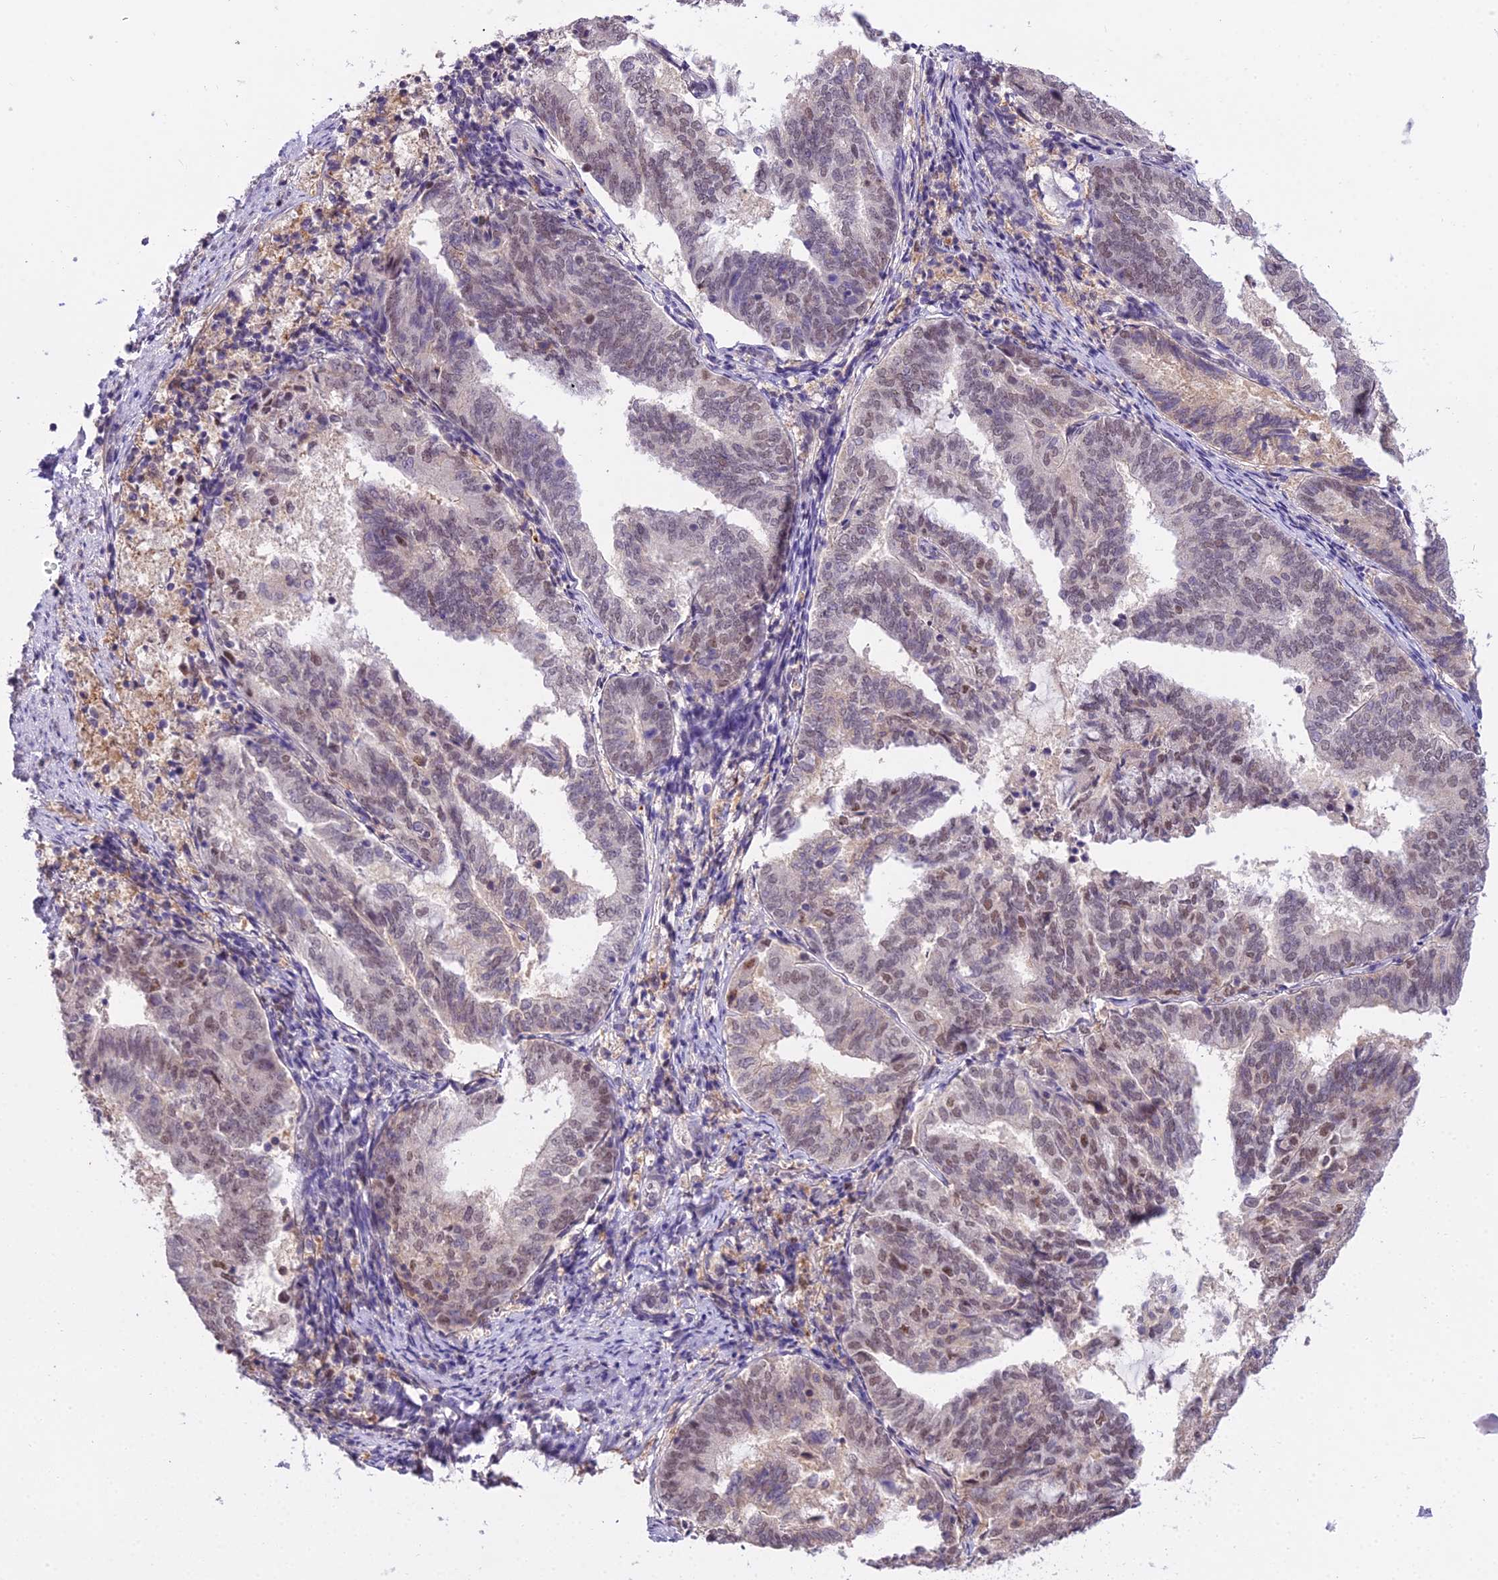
{"staining": {"intensity": "weak", "quantity": "25%-75%", "location": "nuclear"}, "tissue": "endometrial cancer", "cell_type": "Tumor cells", "image_type": "cancer", "snomed": [{"axis": "morphology", "description": "Adenocarcinoma, NOS"}, {"axis": "topography", "description": "Endometrium"}], "caption": "Endometrial cancer (adenocarcinoma) stained for a protein (brown) displays weak nuclear positive expression in approximately 25%-75% of tumor cells.", "gene": "MAT2A", "patient": {"sex": "female", "age": 80}}